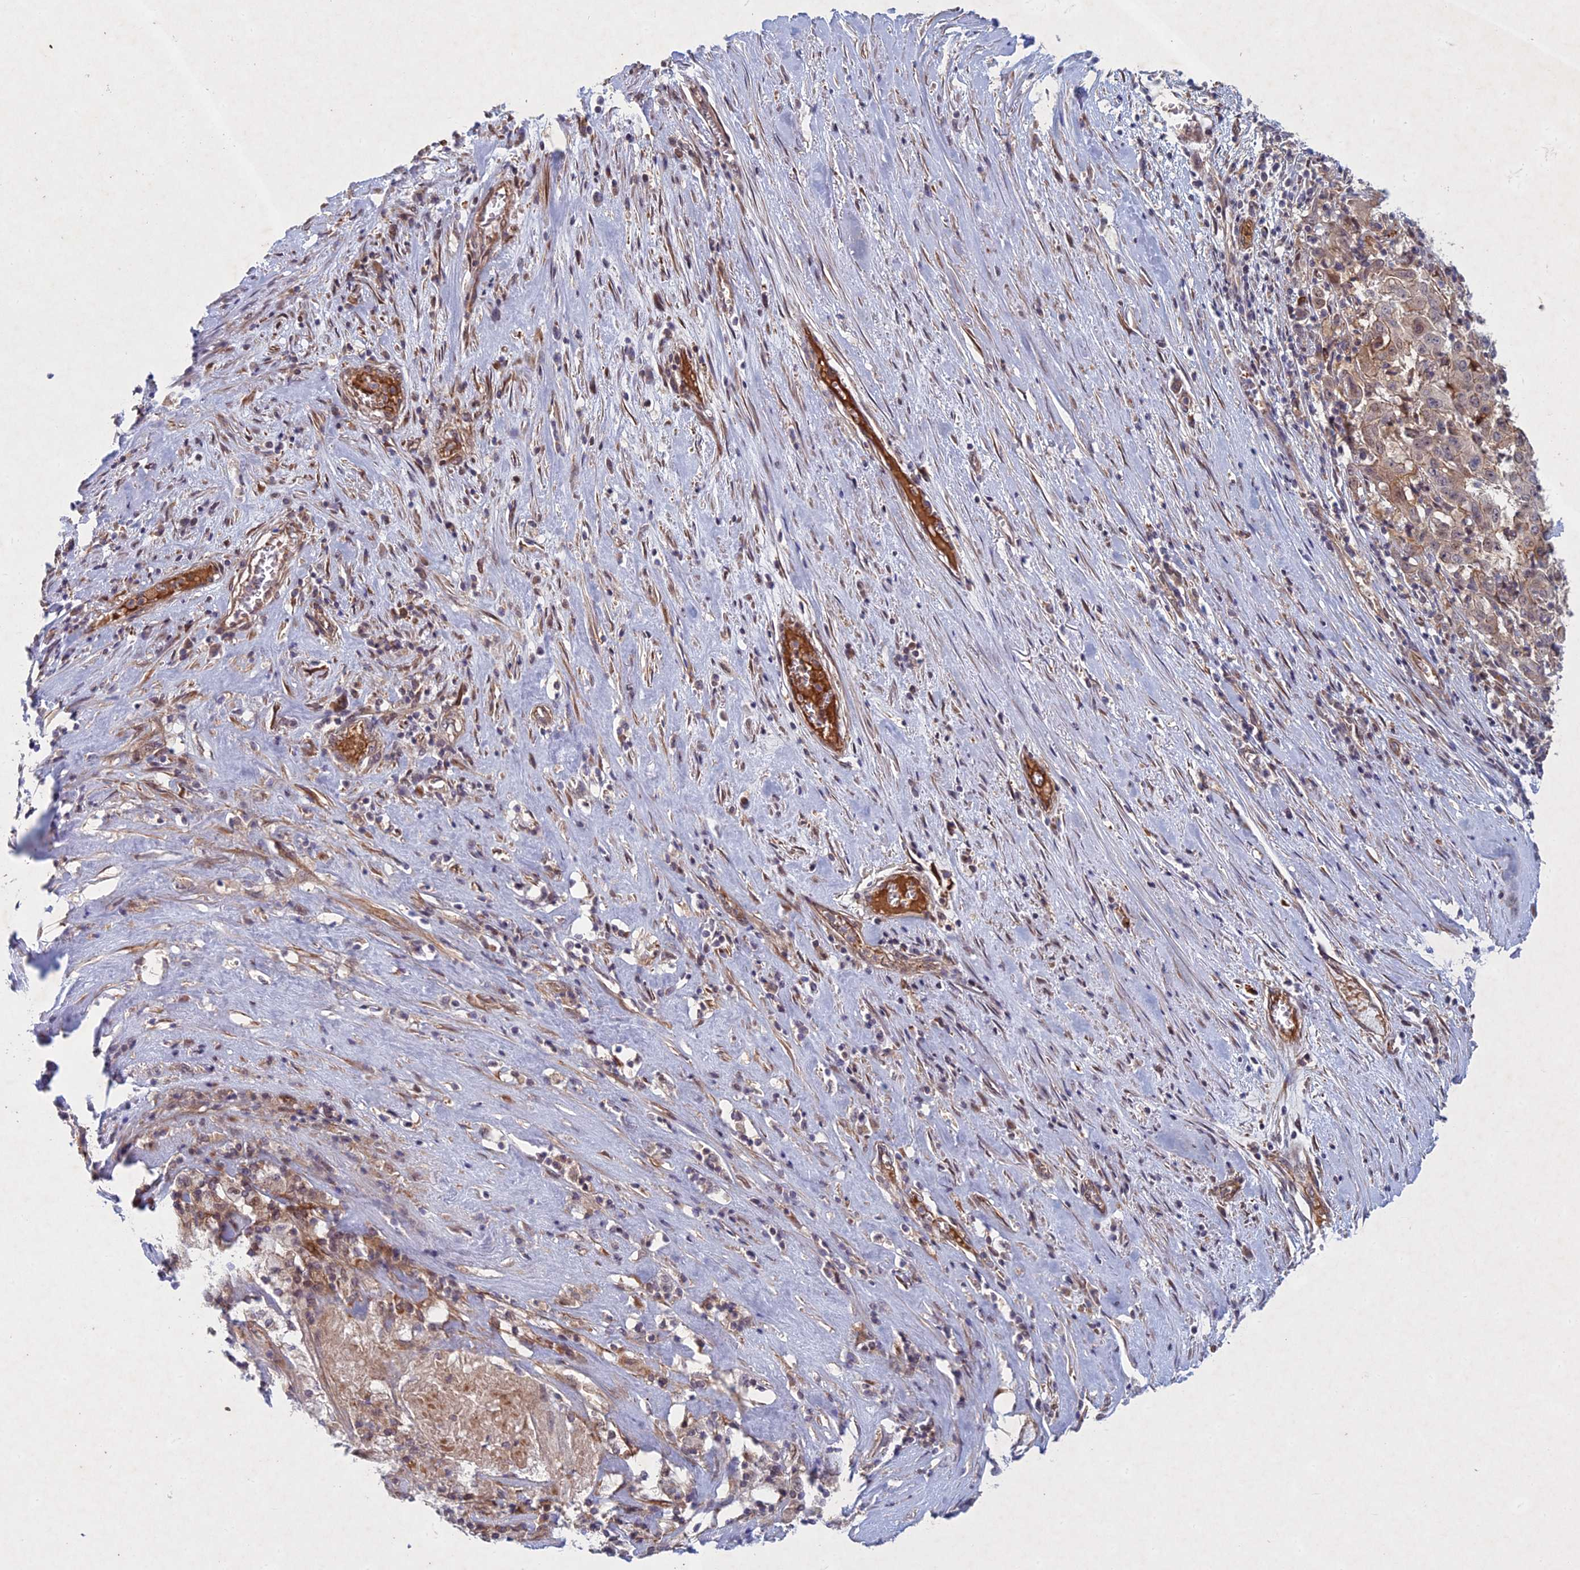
{"staining": {"intensity": "weak", "quantity": ">75%", "location": "cytoplasmic/membranous"}, "tissue": "pancreatic cancer", "cell_type": "Tumor cells", "image_type": "cancer", "snomed": [{"axis": "morphology", "description": "Adenocarcinoma, NOS"}, {"axis": "topography", "description": "Pancreas"}], "caption": "Pancreatic adenocarcinoma stained with a protein marker exhibits weak staining in tumor cells.", "gene": "PTHLH", "patient": {"sex": "male", "age": 63}}